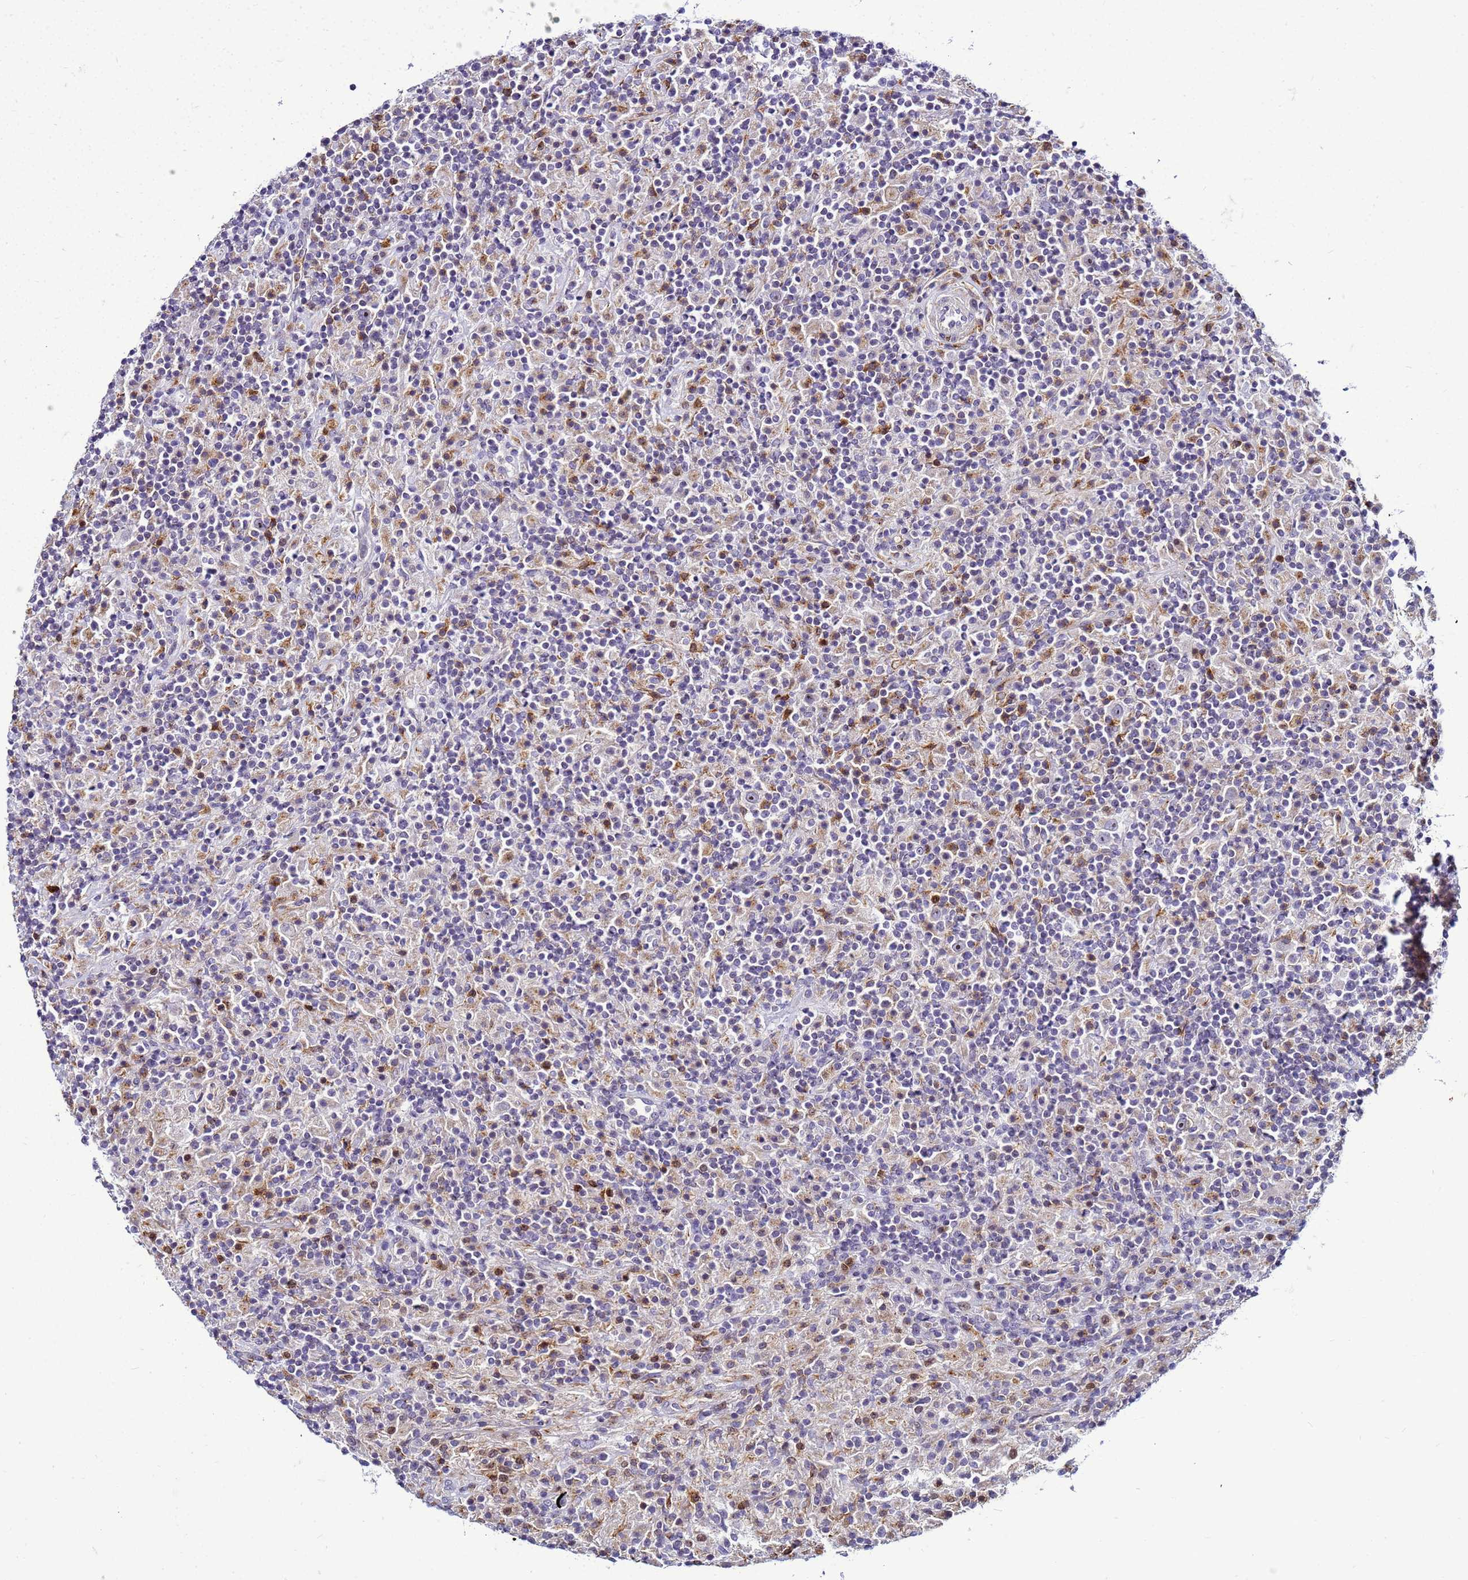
{"staining": {"intensity": "weak", "quantity": ">75%", "location": "cytoplasmic/membranous,nuclear"}, "tissue": "lymphoma", "cell_type": "Tumor cells", "image_type": "cancer", "snomed": [{"axis": "morphology", "description": "Hodgkin's disease, NOS"}, {"axis": "topography", "description": "Lymph node"}], "caption": "Immunohistochemical staining of lymphoma demonstrates low levels of weak cytoplasmic/membranous and nuclear expression in about >75% of tumor cells.", "gene": "VPS4B", "patient": {"sex": "male", "age": 70}}